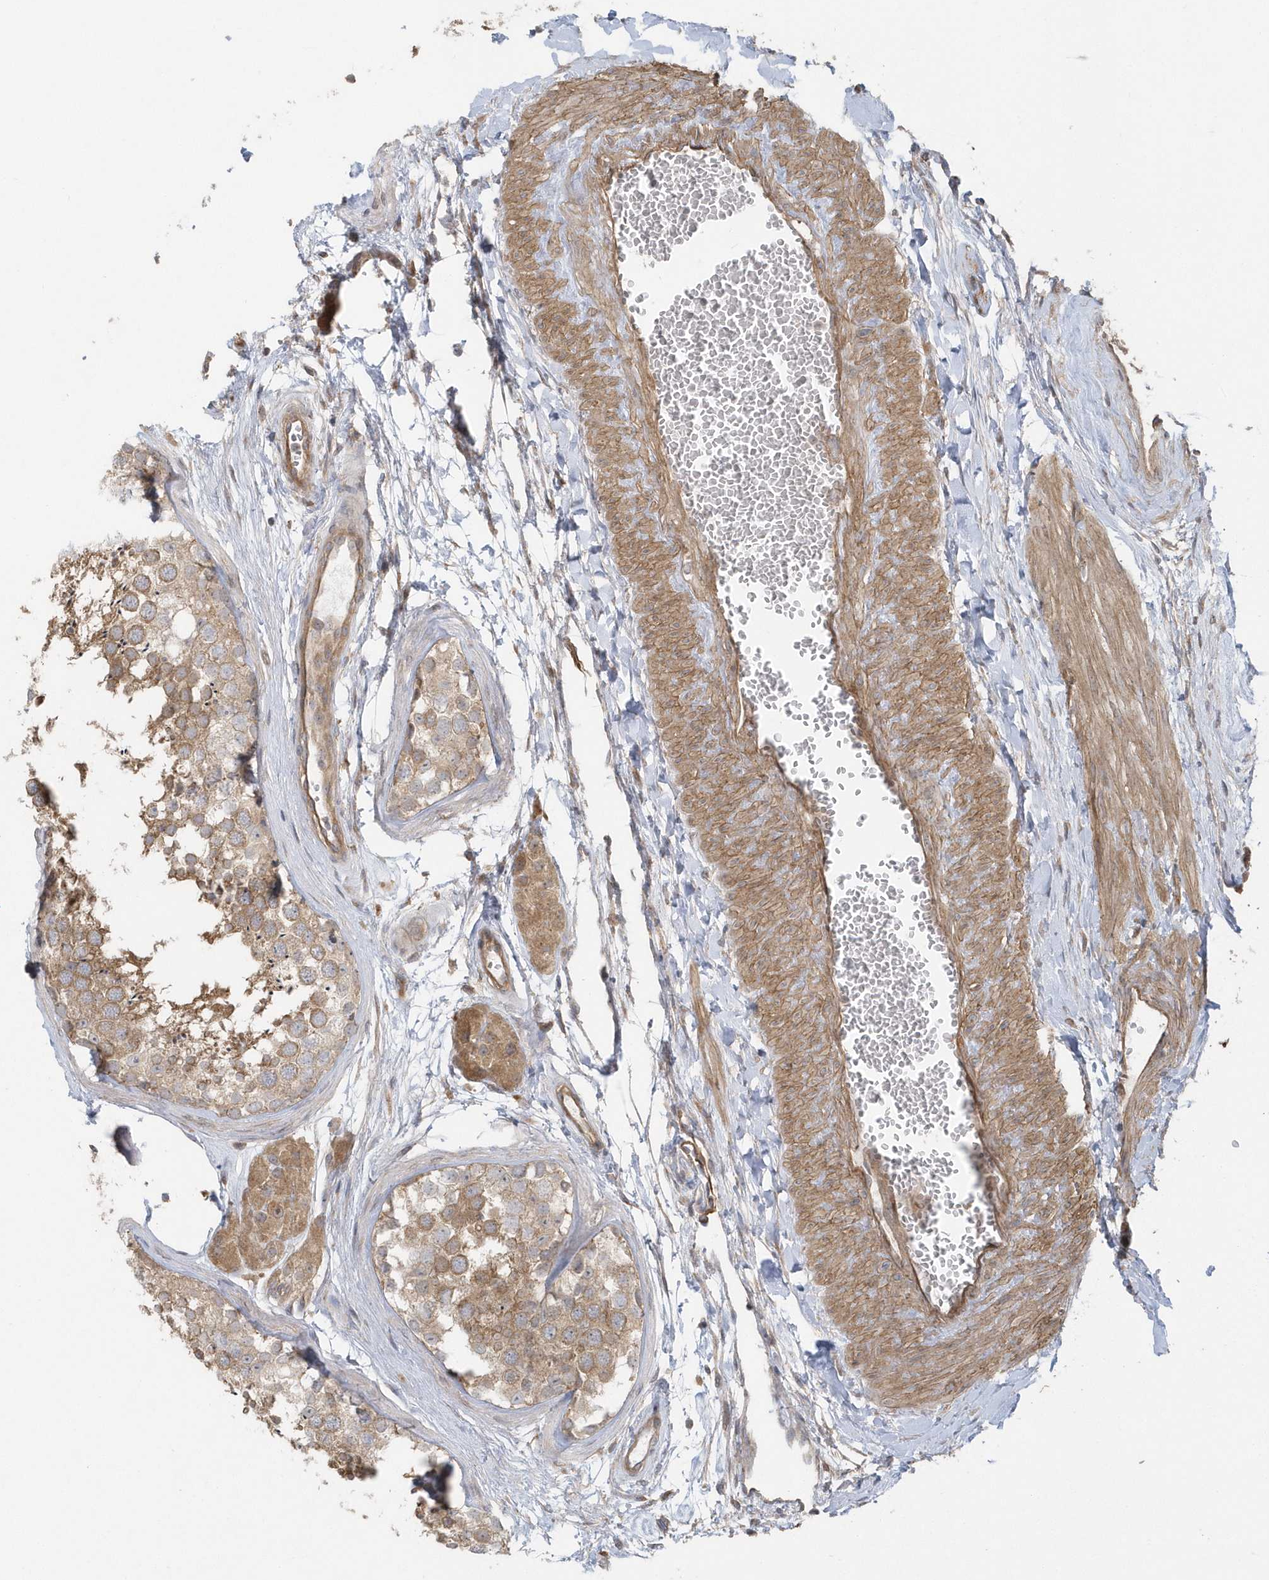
{"staining": {"intensity": "moderate", "quantity": ">75%", "location": "cytoplasmic/membranous"}, "tissue": "testis", "cell_type": "Cells in seminiferous ducts", "image_type": "normal", "snomed": [{"axis": "morphology", "description": "Normal tissue, NOS"}, {"axis": "topography", "description": "Testis"}], "caption": "Immunohistochemical staining of benign human testis reveals medium levels of moderate cytoplasmic/membranous positivity in approximately >75% of cells in seminiferous ducts. (Brightfield microscopy of DAB IHC at high magnification).", "gene": "ACTR1A", "patient": {"sex": "male", "age": 56}}